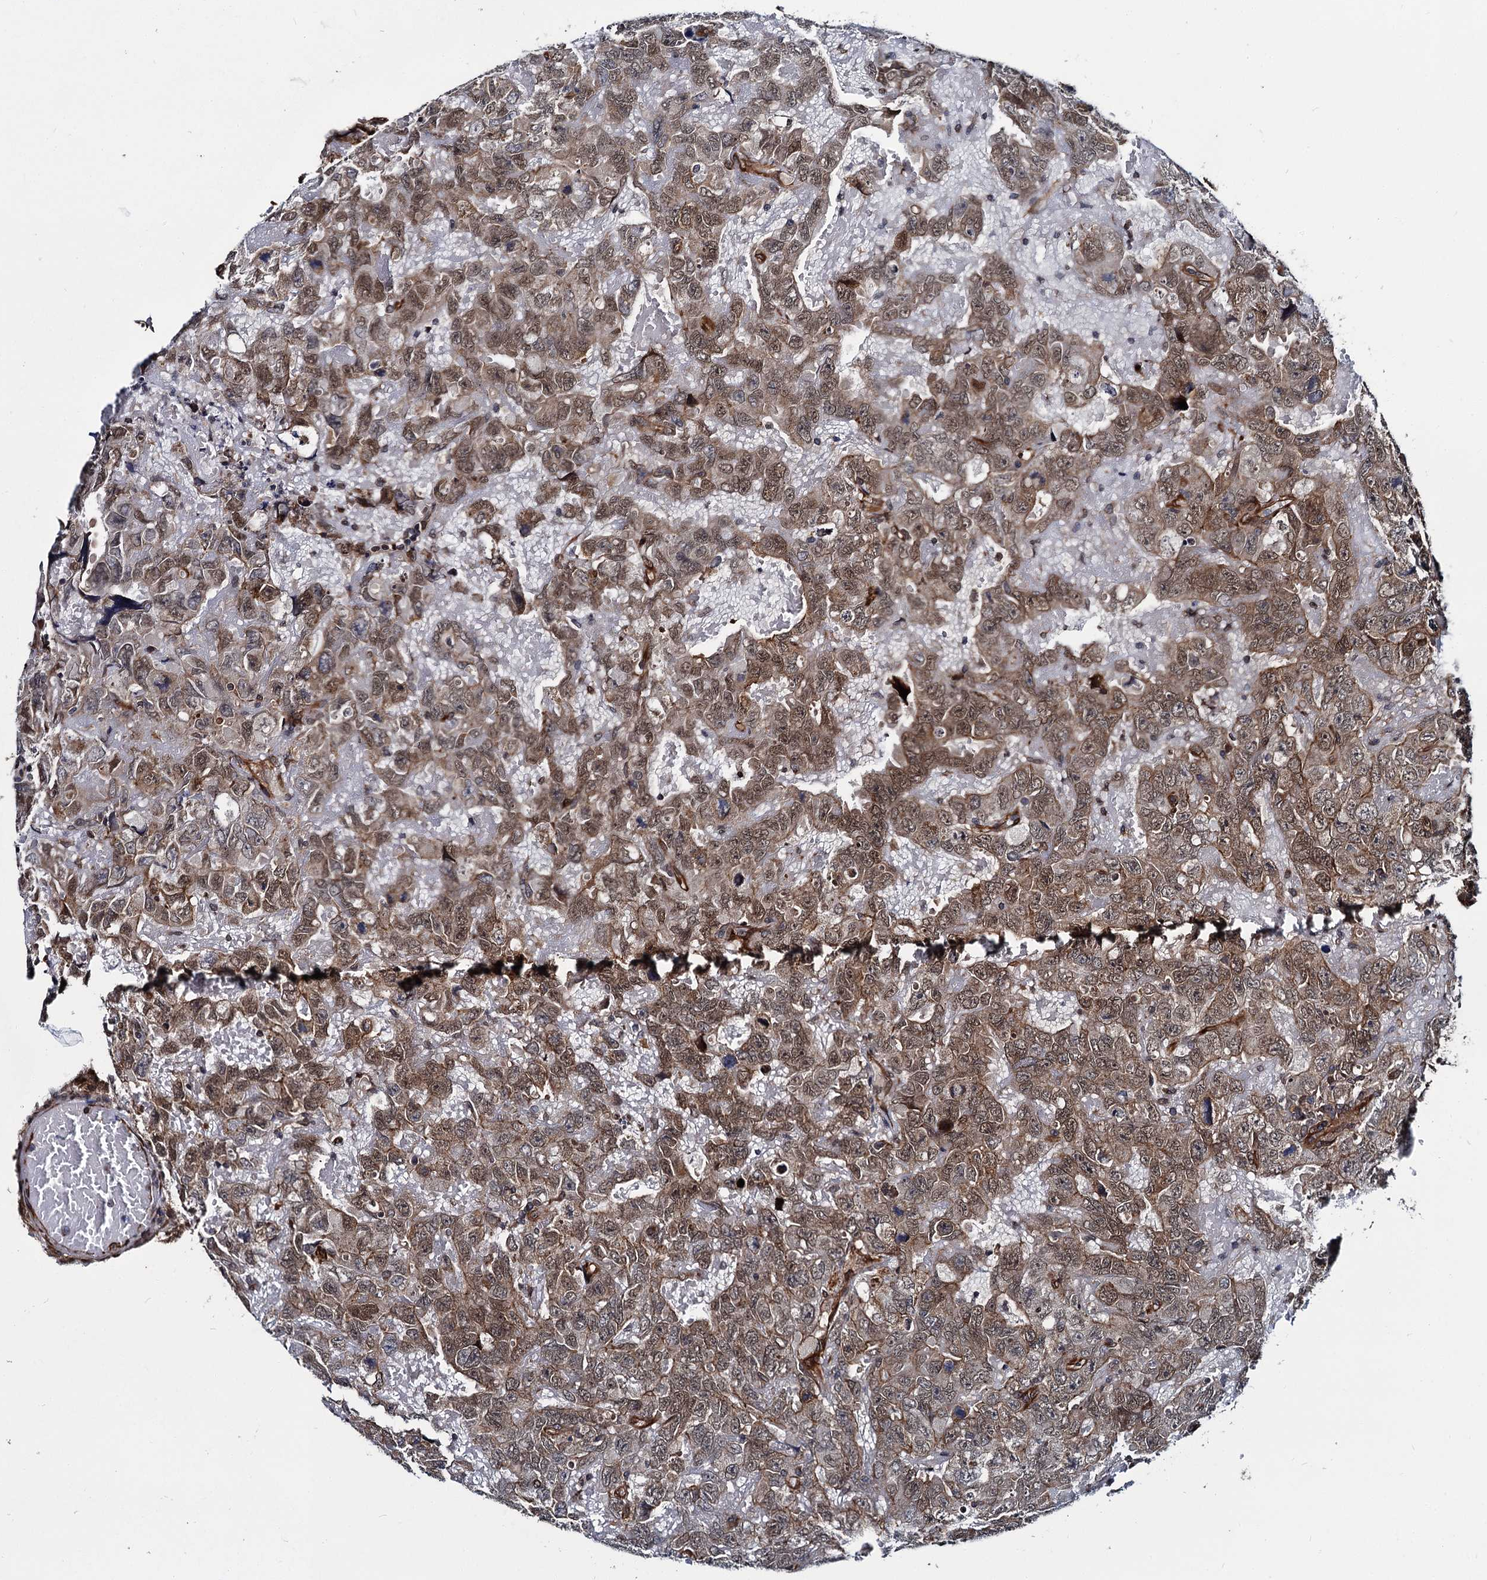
{"staining": {"intensity": "moderate", "quantity": ">75%", "location": "cytoplasmic/membranous,nuclear"}, "tissue": "testis cancer", "cell_type": "Tumor cells", "image_type": "cancer", "snomed": [{"axis": "morphology", "description": "Carcinoma, Embryonal, NOS"}, {"axis": "topography", "description": "Testis"}], "caption": "Human embryonal carcinoma (testis) stained with a protein marker displays moderate staining in tumor cells.", "gene": "ZFYVE19", "patient": {"sex": "male", "age": 45}}